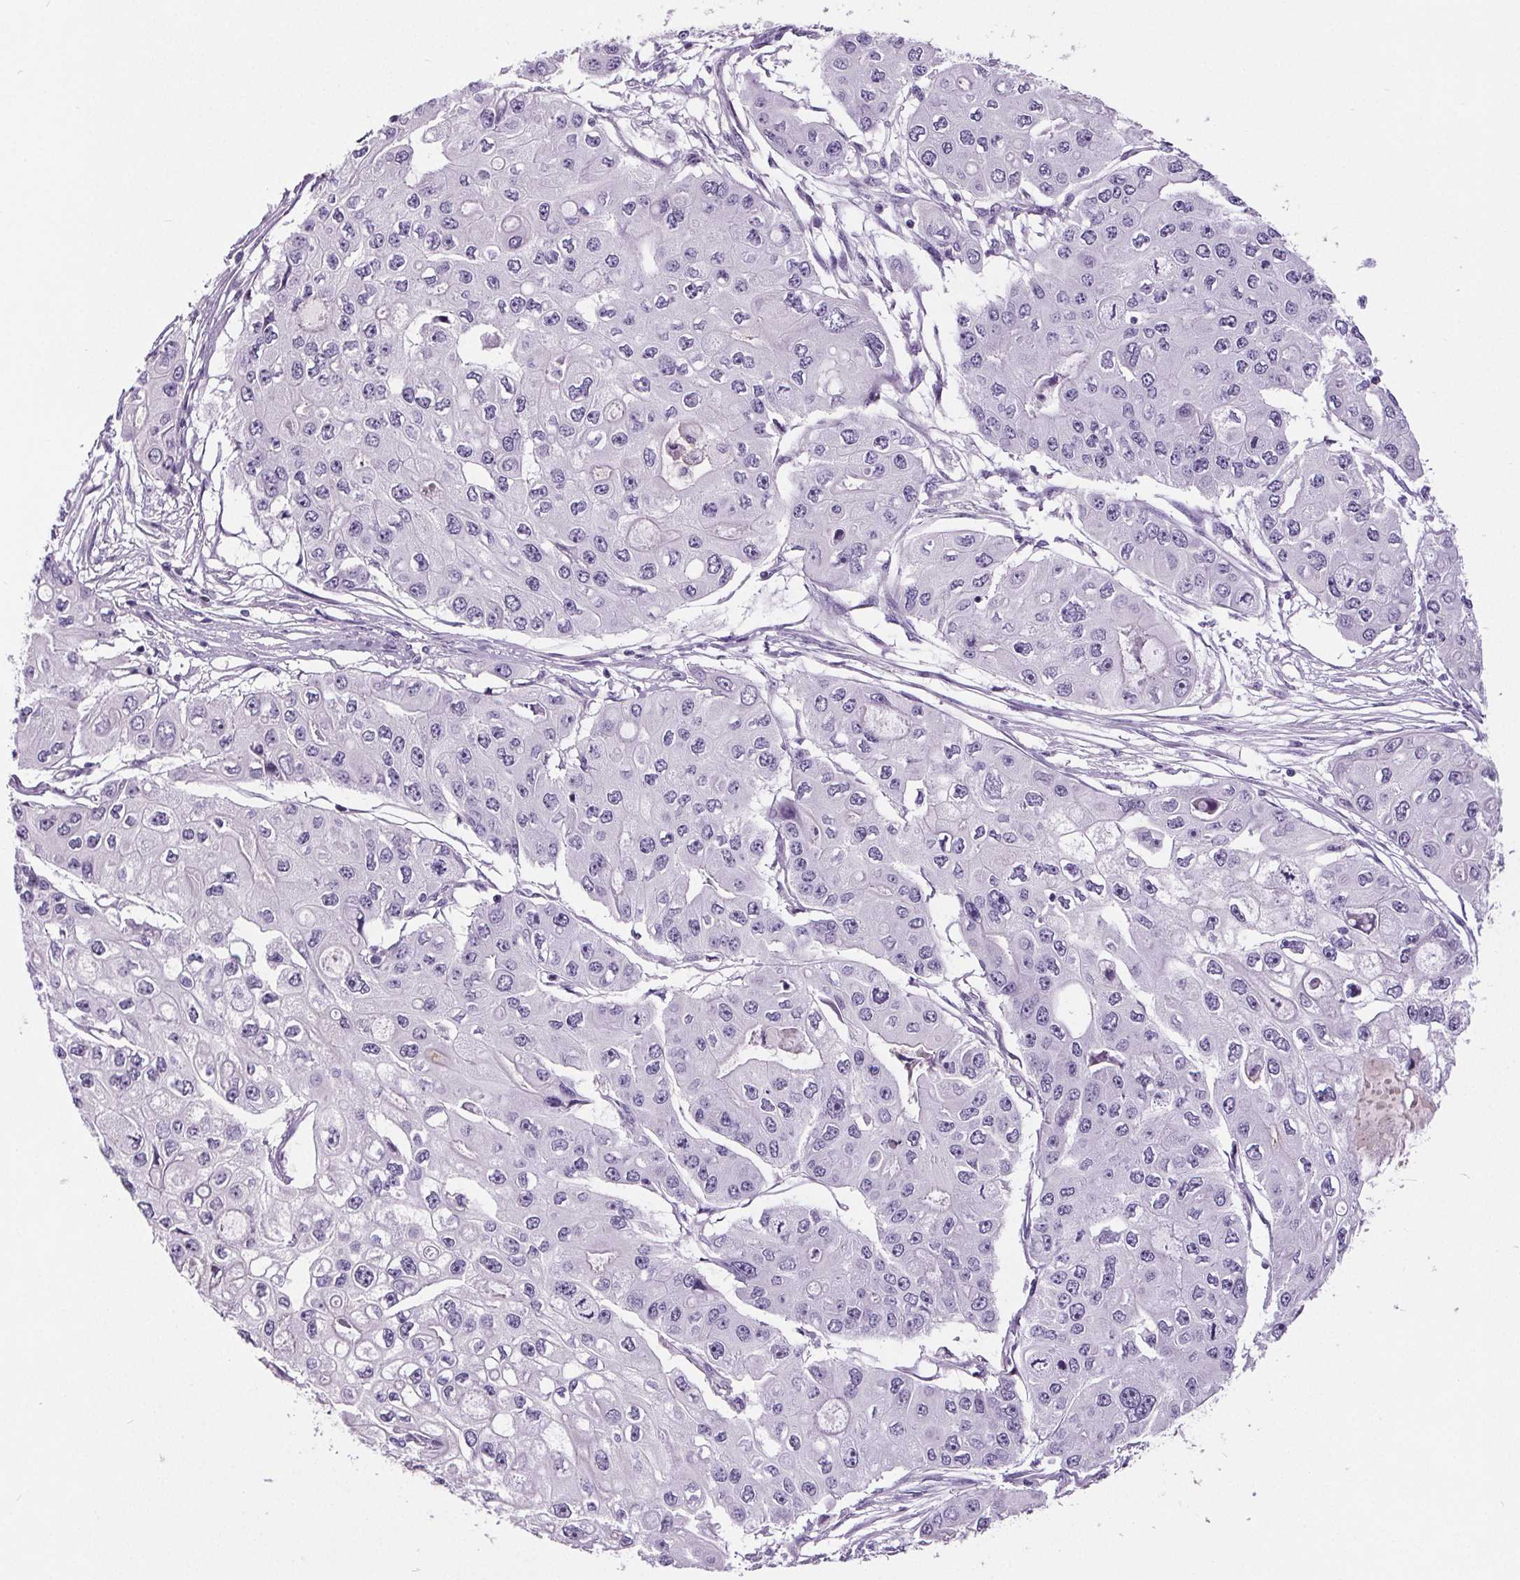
{"staining": {"intensity": "negative", "quantity": "none", "location": "none"}, "tissue": "ovarian cancer", "cell_type": "Tumor cells", "image_type": "cancer", "snomed": [{"axis": "morphology", "description": "Cystadenocarcinoma, serous, NOS"}, {"axis": "topography", "description": "Ovary"}], "caption": "Immunohistochemical staining of ovarian cancer (serous cystadenocarcinoma) displays no significant expression in tumor cells. The staining was performed using DAB to visualize the protein expression in brown, while the nuclei were stained in blue with hematoxylin (Magnification: 20x).", "gene": "CD5L", "patient": {"sex": "female", "age": 56}}